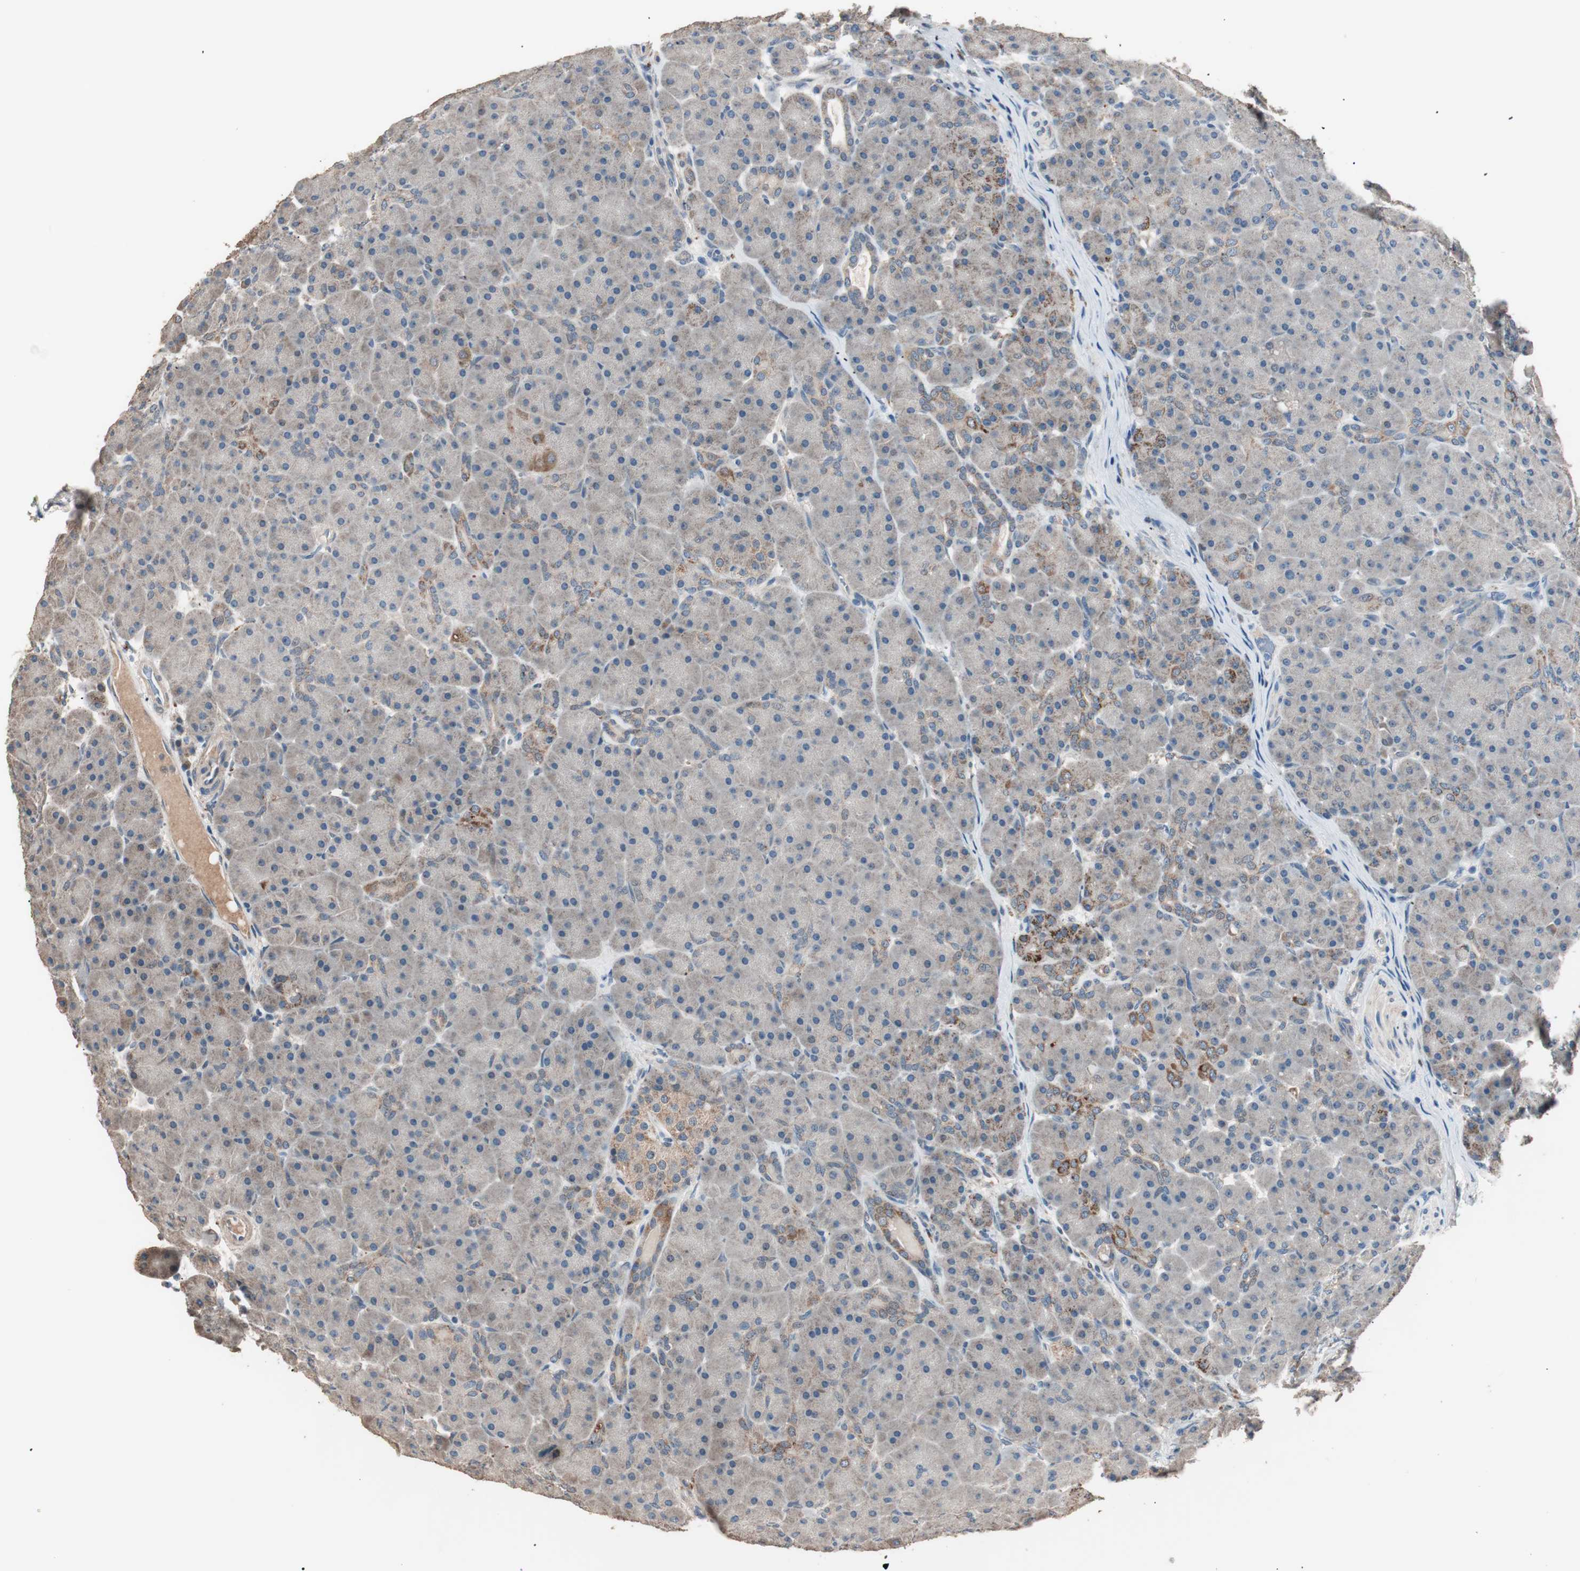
{"staining": {"intensity": "weak", "quantity": ">75%", "location": "cytoplasmic/membranous"}, "tissue": "pancreas", "cell_type": "Exocrine glandular cells", "image_type": "normal", "snomed": [{"axis": "morphology", "description": "Normal tissue, NOS"}, {"axis": "topography", "description": "Pancreas"}], "caption": "Unremarkable pancreas was stained to show a protein in brown. There is low levels of weak cytoplasmic/membranous staining in approximately >75% of exocrine glandular cells. Ihc stains the protein in brown and the nuclei are stained blue.", "gene": "NFRKB", "patient": {"sex": "male", "age": 66}}